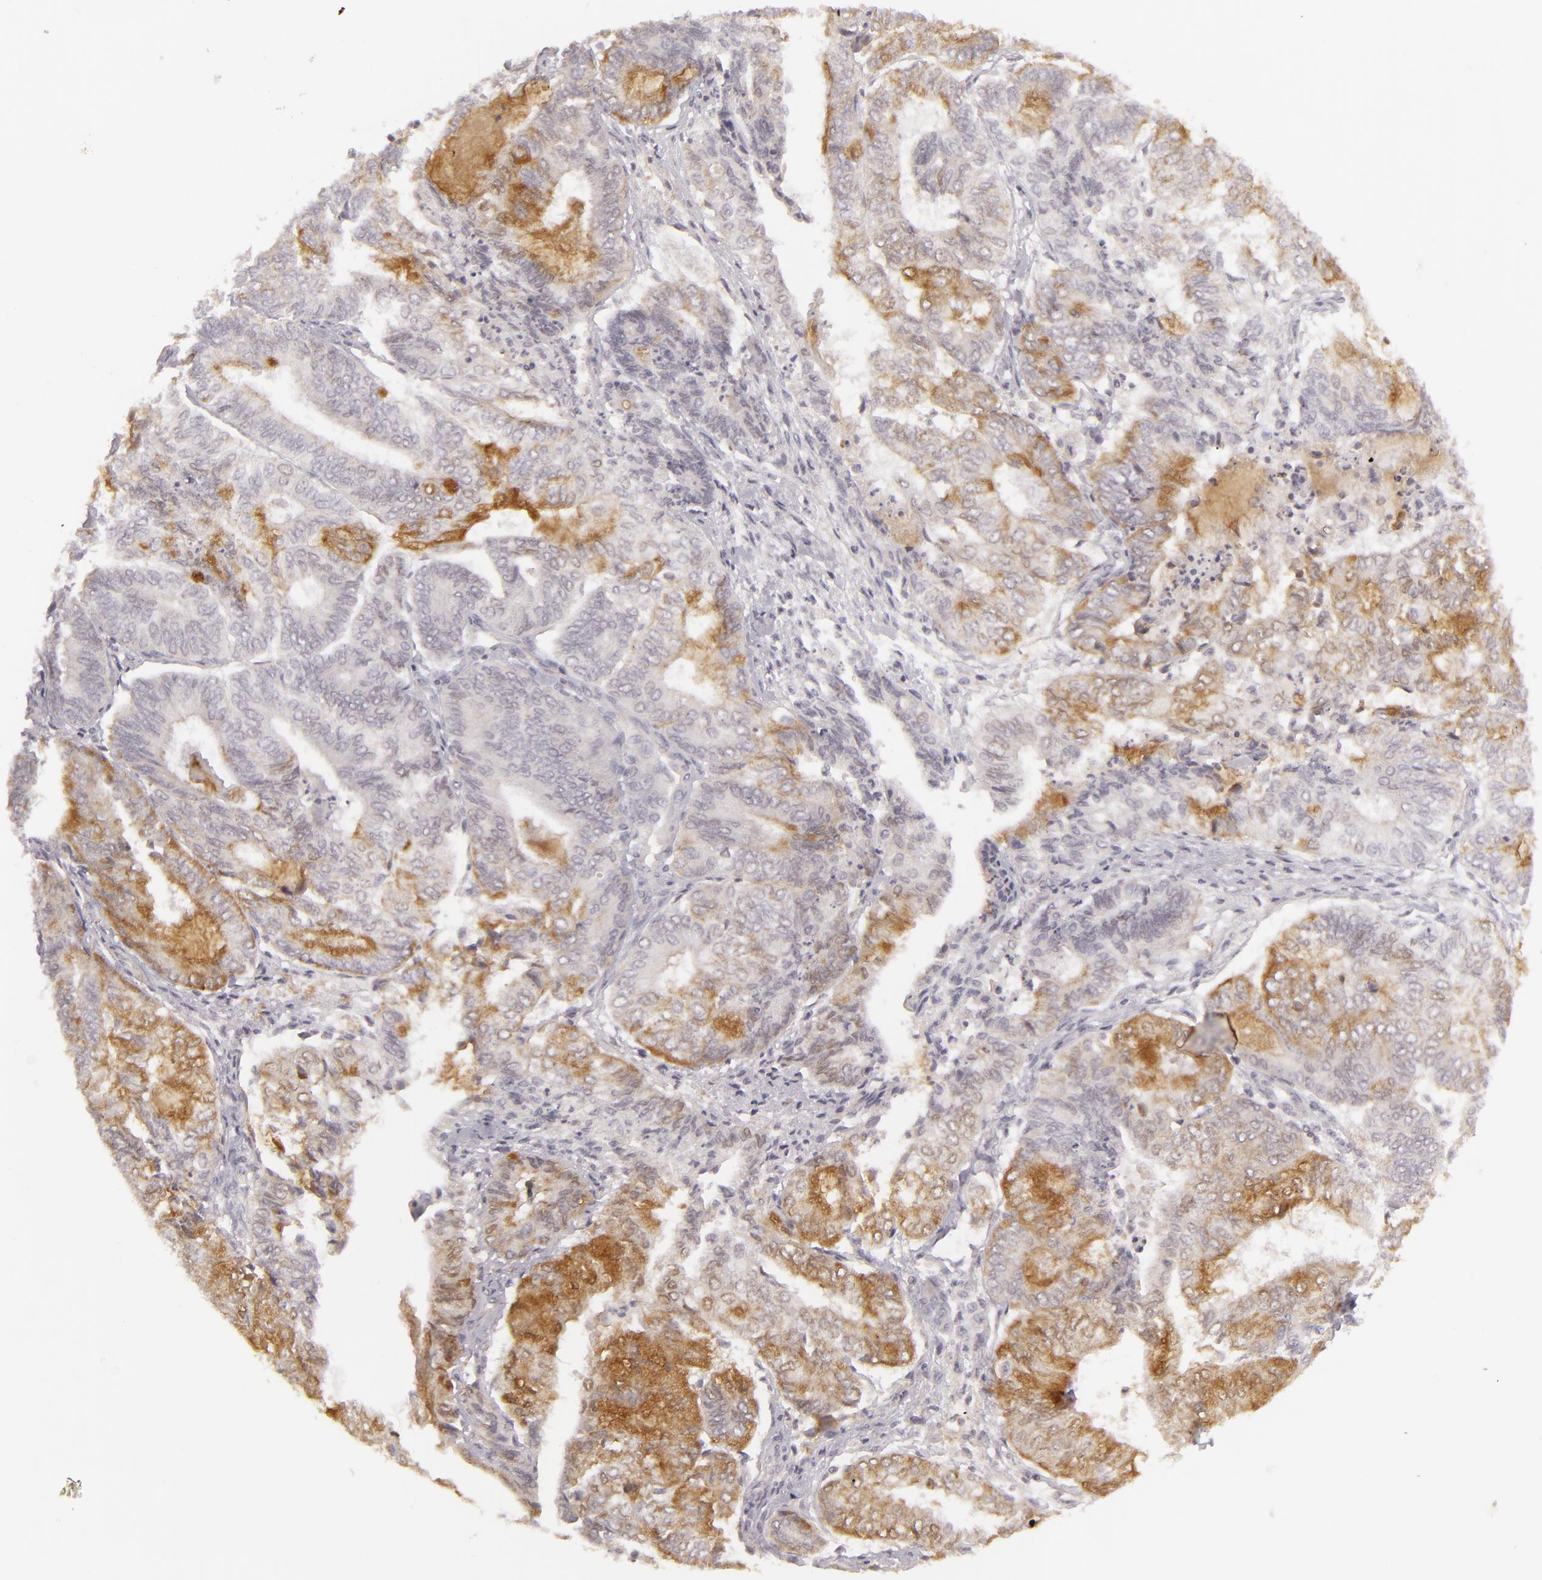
{"staining": {"intensity": "moderate", "quantity": "<25%", "location": "cytoplasmic/membranous,nuclear"}, "tissue": "endometrial cancer", "cell_type": "Tumor cells", "image_type": "cancer", "snomed": [{"axis": "morphology", "description": "Adenocarcinoma, NOS"}, {"axis": "topography", "description": "Endometrium"}], "caption": "Endometrial cancer stained with immunohistochemistry exhibits moderate cytoplasmic/membranous and nuclear positivity in about <25% of tumor cells.", "gene": "SIX1", "patient": {"sex": "female", "age": 59}}